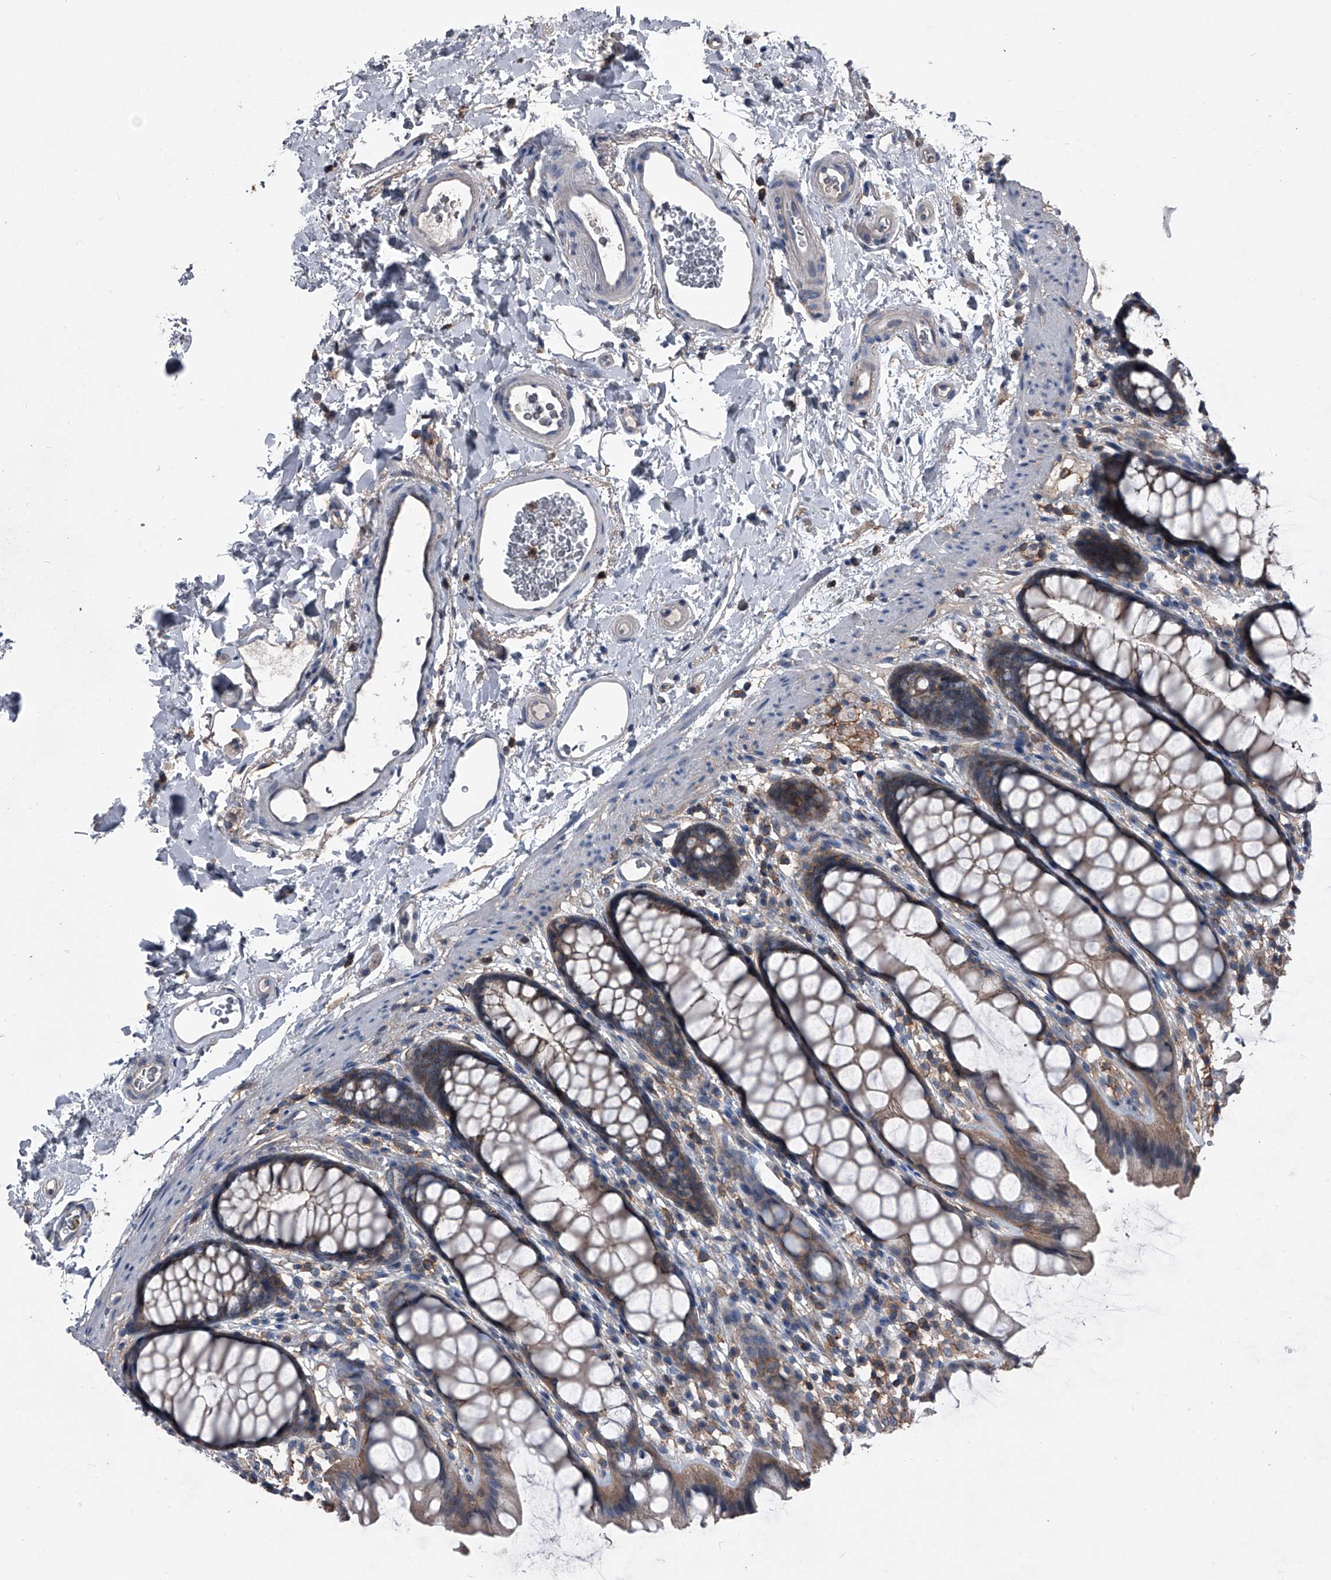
{"staining": {"intensity": "weak", "quantity": ">75%", "location": "cytoplasmic/membranous"}, "tissue": "rectum", "cell_type": "Glandular cells", "image_type": "normal", "snomed": [{"axis": "morphology", "description": "Normal tissue, NOS"}, {"axis": "topography", "description": "Rectum"}], "caption": "Protein positivity by IHC displays weak cytoplasmic/membranous staining in about >75% of glandular cells in normal rectum.", "gene": "PIP5K1A", "patient": {"sex": "female", "age": 65}}